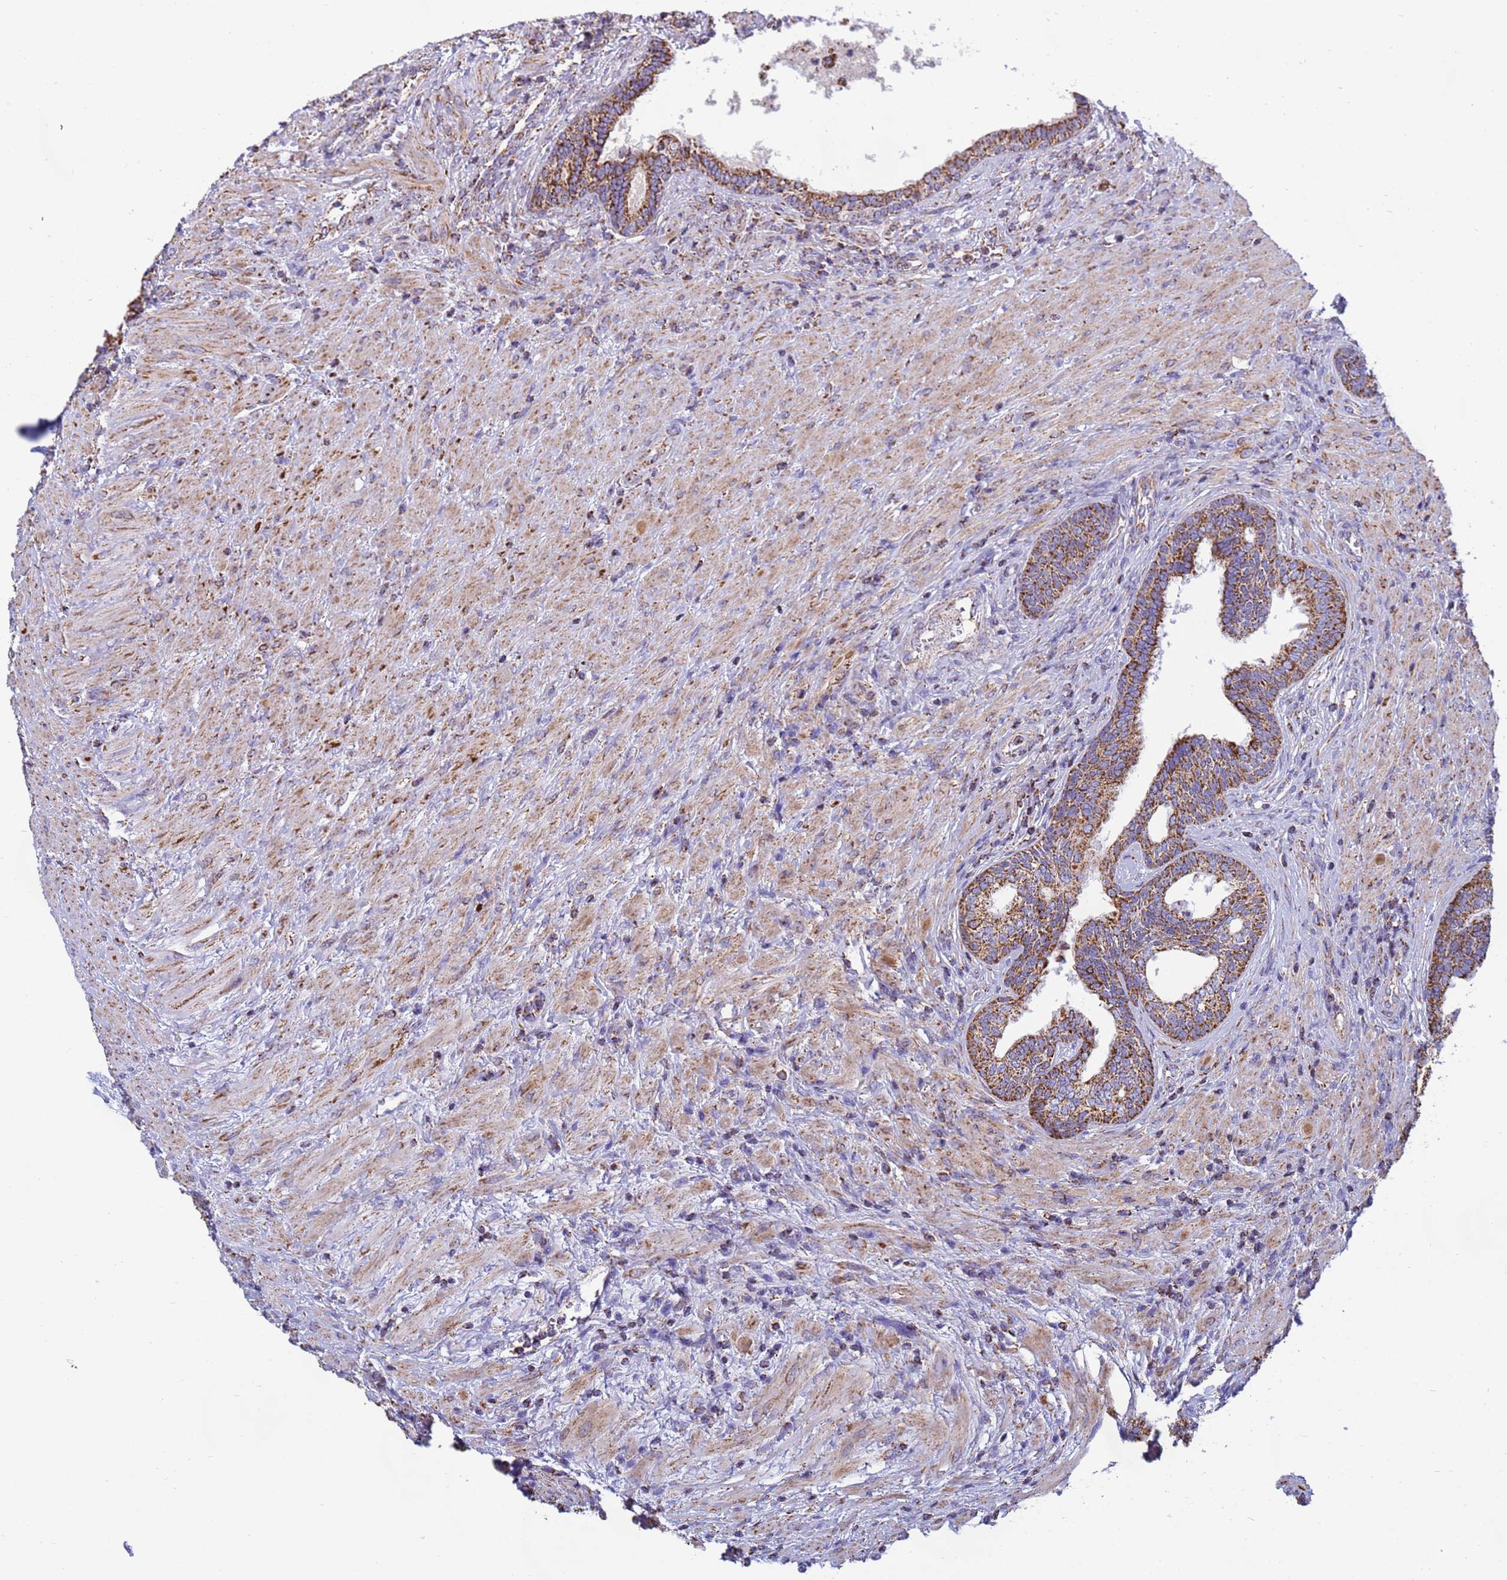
{"staining": {"intensity": "strong", "quantity": ">75%", "location": "cytoplasmic/membranous"}, "tissue": "prostate", "cell_type": "Glandular cells", "image_type": "normal", "snomed": [{"axis": "morphology", "description": "Normal tissue, NOS"}, {"axis": "topography", "description": "Prostate"}], "caption": "Glandular cells show strong cytoplasmic/membranous expression in approximately >75% of cells in unremarkable prostate.", "gene": "COQ4", "patient": {"sex": "male", "age": 76}}